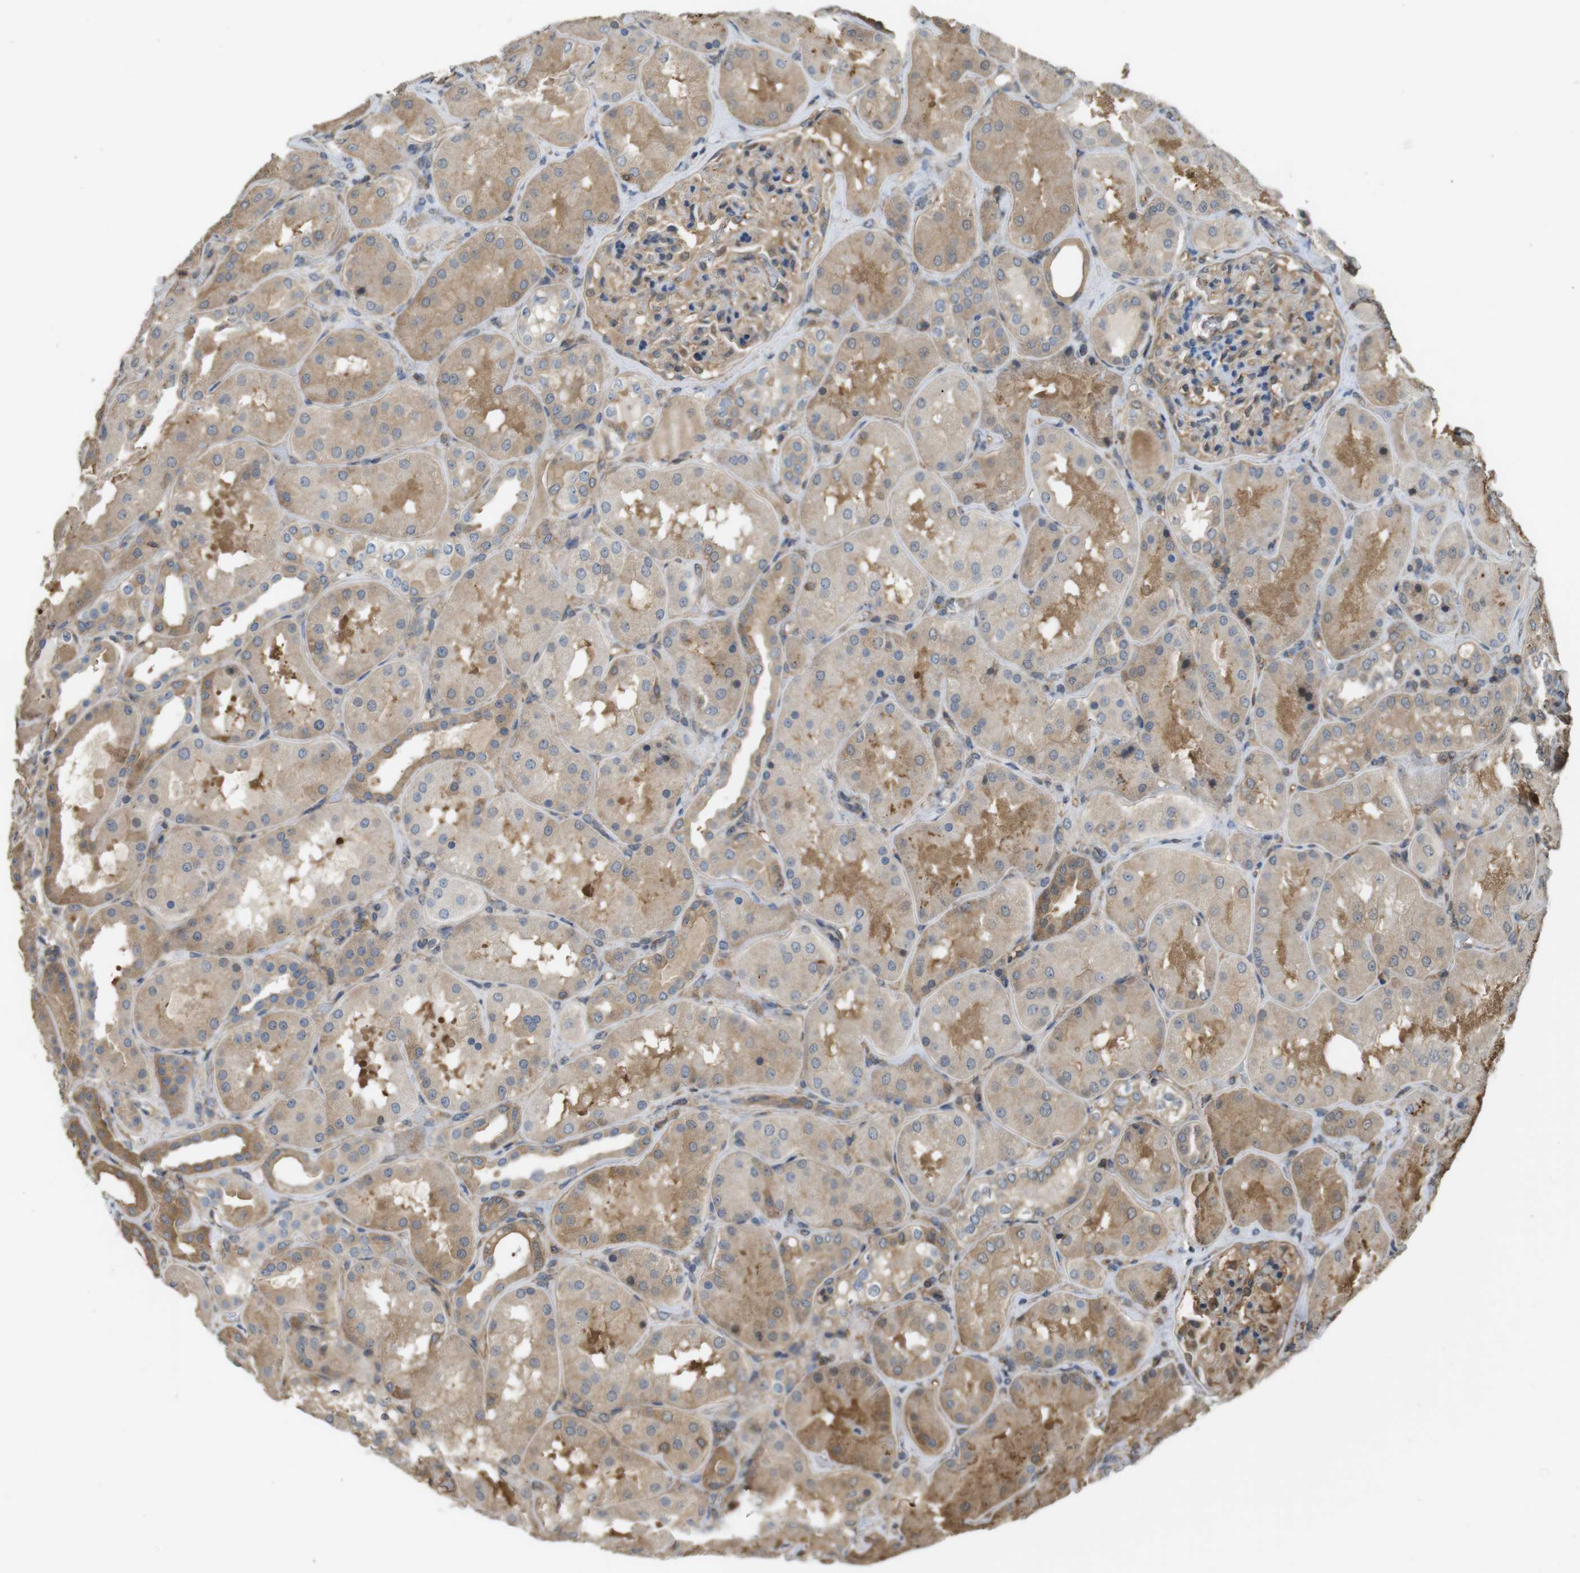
{"staining": {"intensity": "moderate", "quantity": ">75%", "location": "cytoplasmic/membranous"}, "tissue": "kidney", "cell_type": "Cells in glomeruli", "image_type": "normal", "snomed": [{"axis": "morphology", "description": "Normal tissue, NOS"}, {"axis": "topography", "description": "Kidney"}], "caption": "IHC of unremarkable kidney displays medium levels of moderate cytoplasmic/membranous expression in approximately >75% of cells in glomeruli. The staining was performed using DAB, with brown indicating positive protein expression. Nuclei are stained blue with hematoxylin.", "gene": "ARHGDIA", "patient": {"sex": "female", "age": 56}}